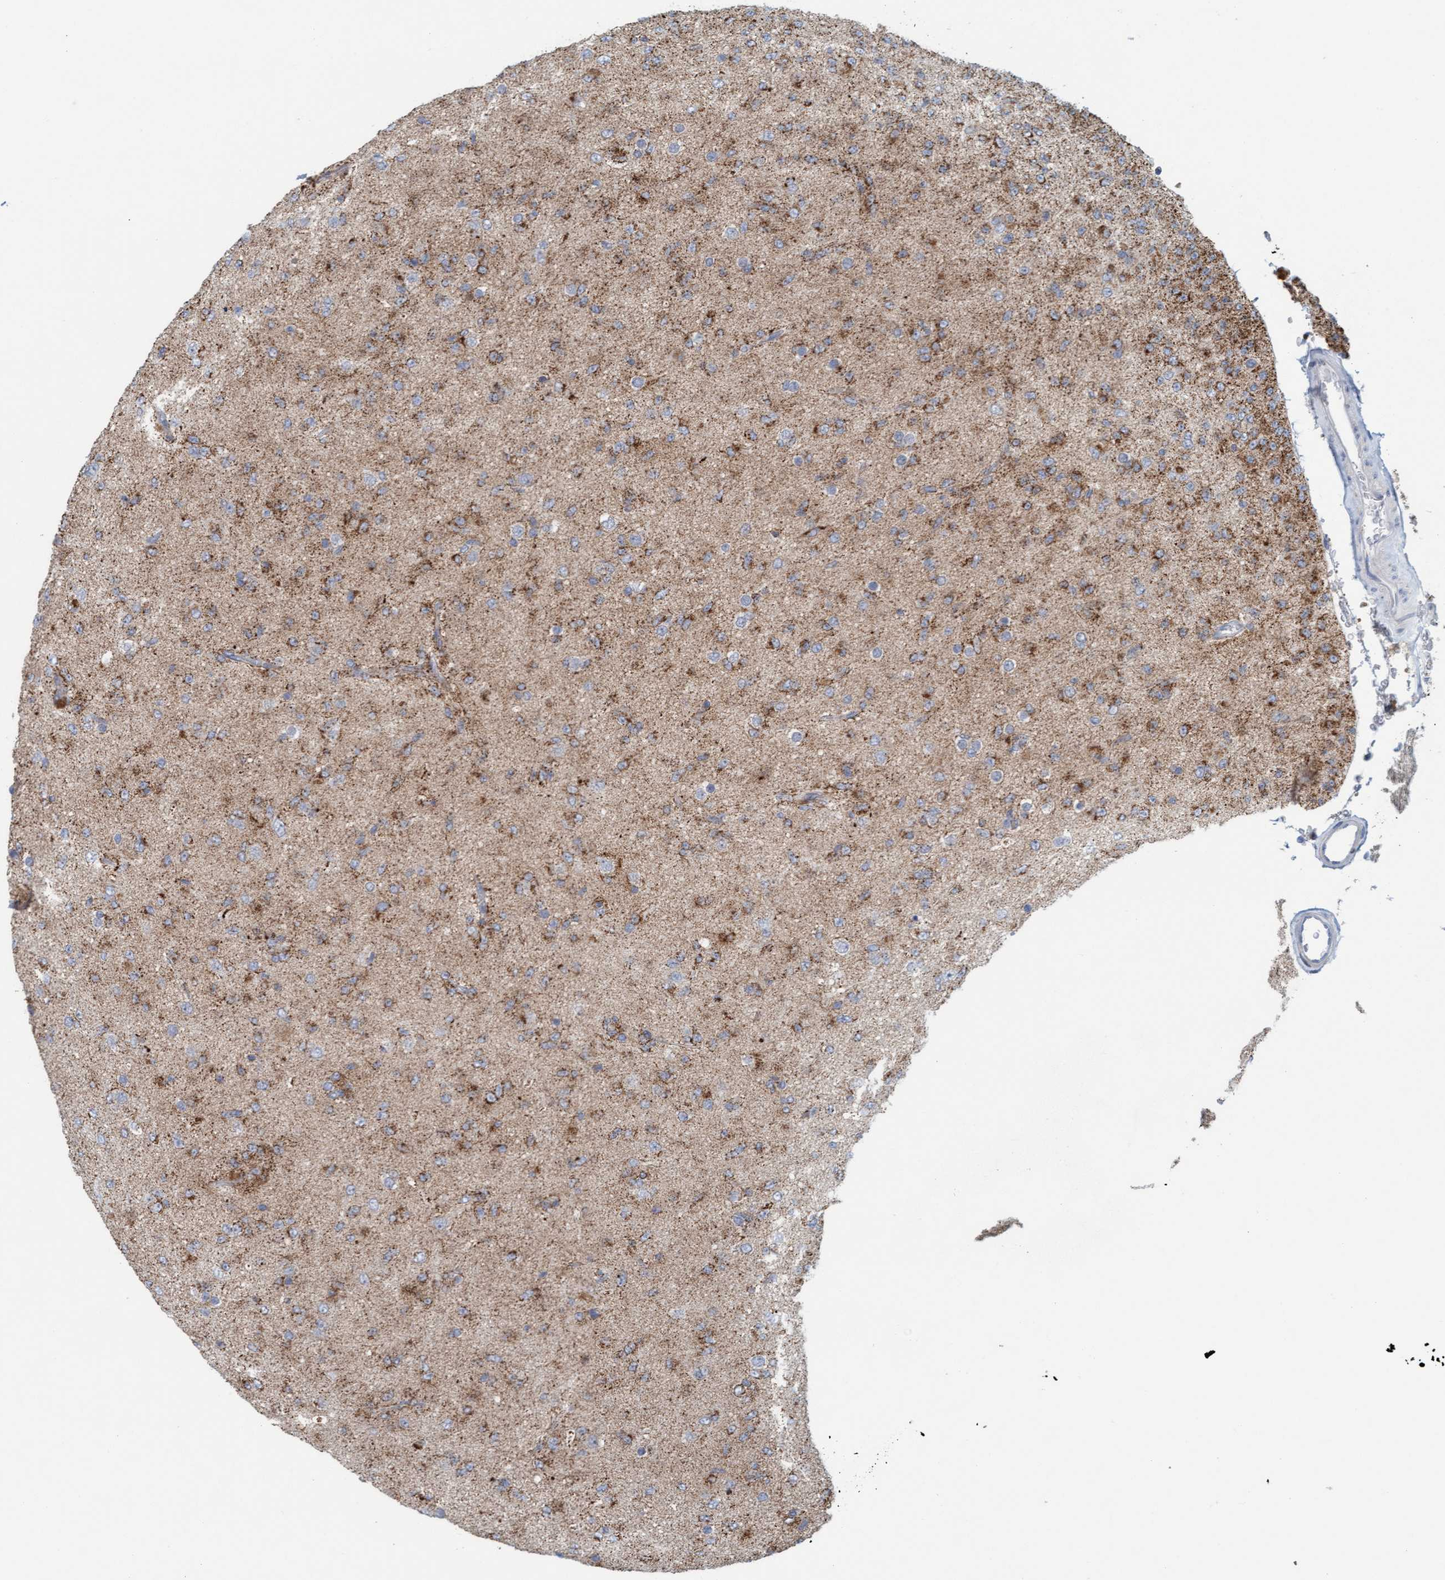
{"staining": {"intensity": "moderate", "quantity": "25%-75%", "location": "cytoplasmic/membranous"}, "tissue": "glioma", "cell_type": "Tumor cells", "image_type": "cancer", "snomed": [{"axis": "morphology", "description": "Glioma, malignant, Low grade"}, {"axis": "topography", "description": "Brain"}], "caption": "Immunohistochemistry (IHC) histopathology image of neoplastic tissue: glioma stained using immunohistochemistry displays medium levels of moderate protein expression localized specifically in the cytoplasmic/membranous of tumor cells, appearing as a cytoplasmic/membranous brown color.", "gene": "B9D1", "patient": {"sex": "male", "age": 65}}